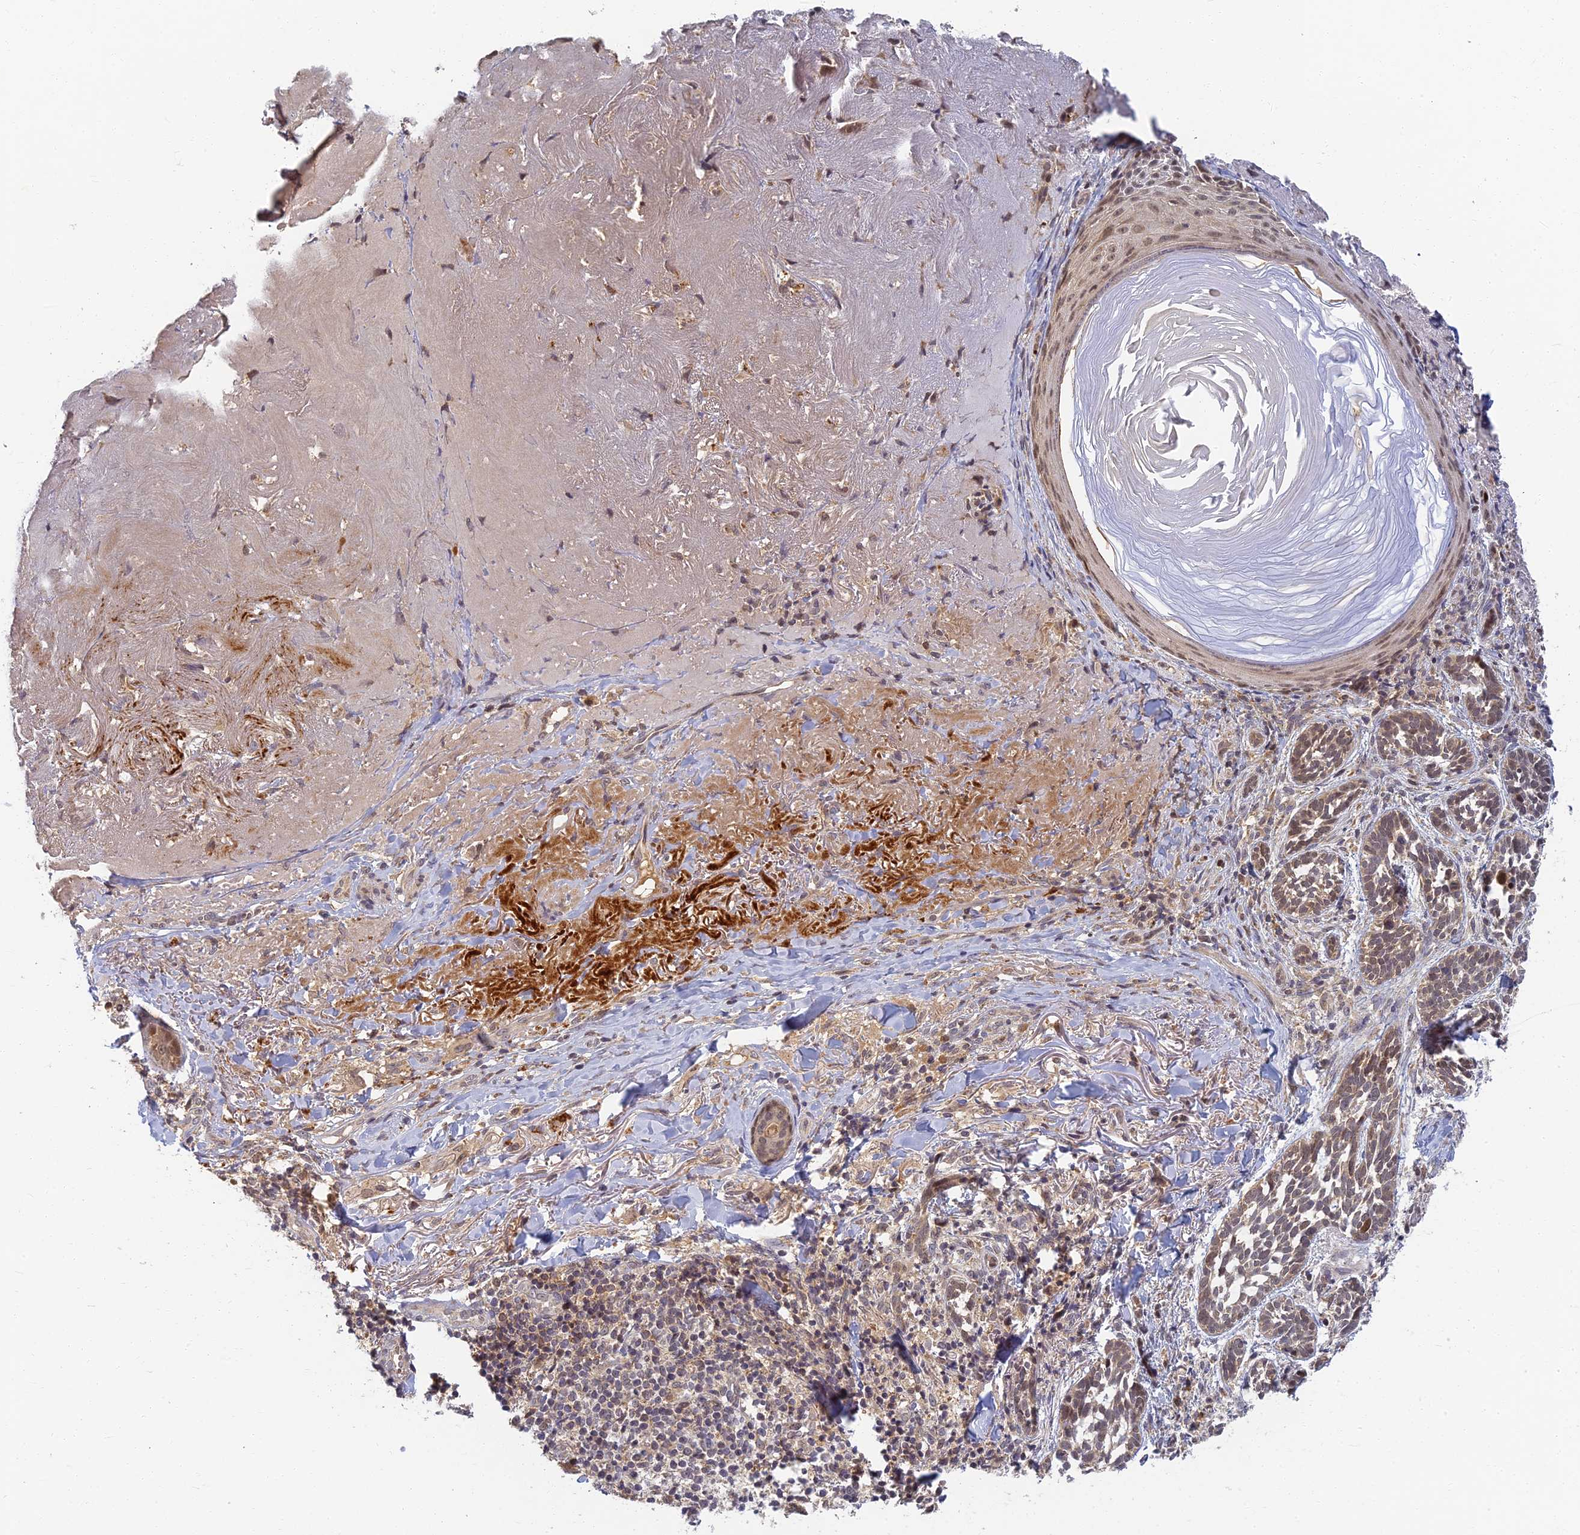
{"staining": {"intensity": "weak", "quantity": ">75%", "location": "cytoplasmic/membranous"}, "tissue": "skin cancer", "cell_type": "Tumor cells", "image_type": "cancer", "snomed": [{"axis": "morphology", "description": "Basal cell carcinoma"}, {"axis": "topography", "description": "Skin"}], "caption": "Immunohistochemical staining of skin cancer reveals low levels of weak cytoplasmic/membranous protein expression in approximately >75% of tumor cells.", "gene": "RGL3", "patient": {"sex": "male", "age": 71}}